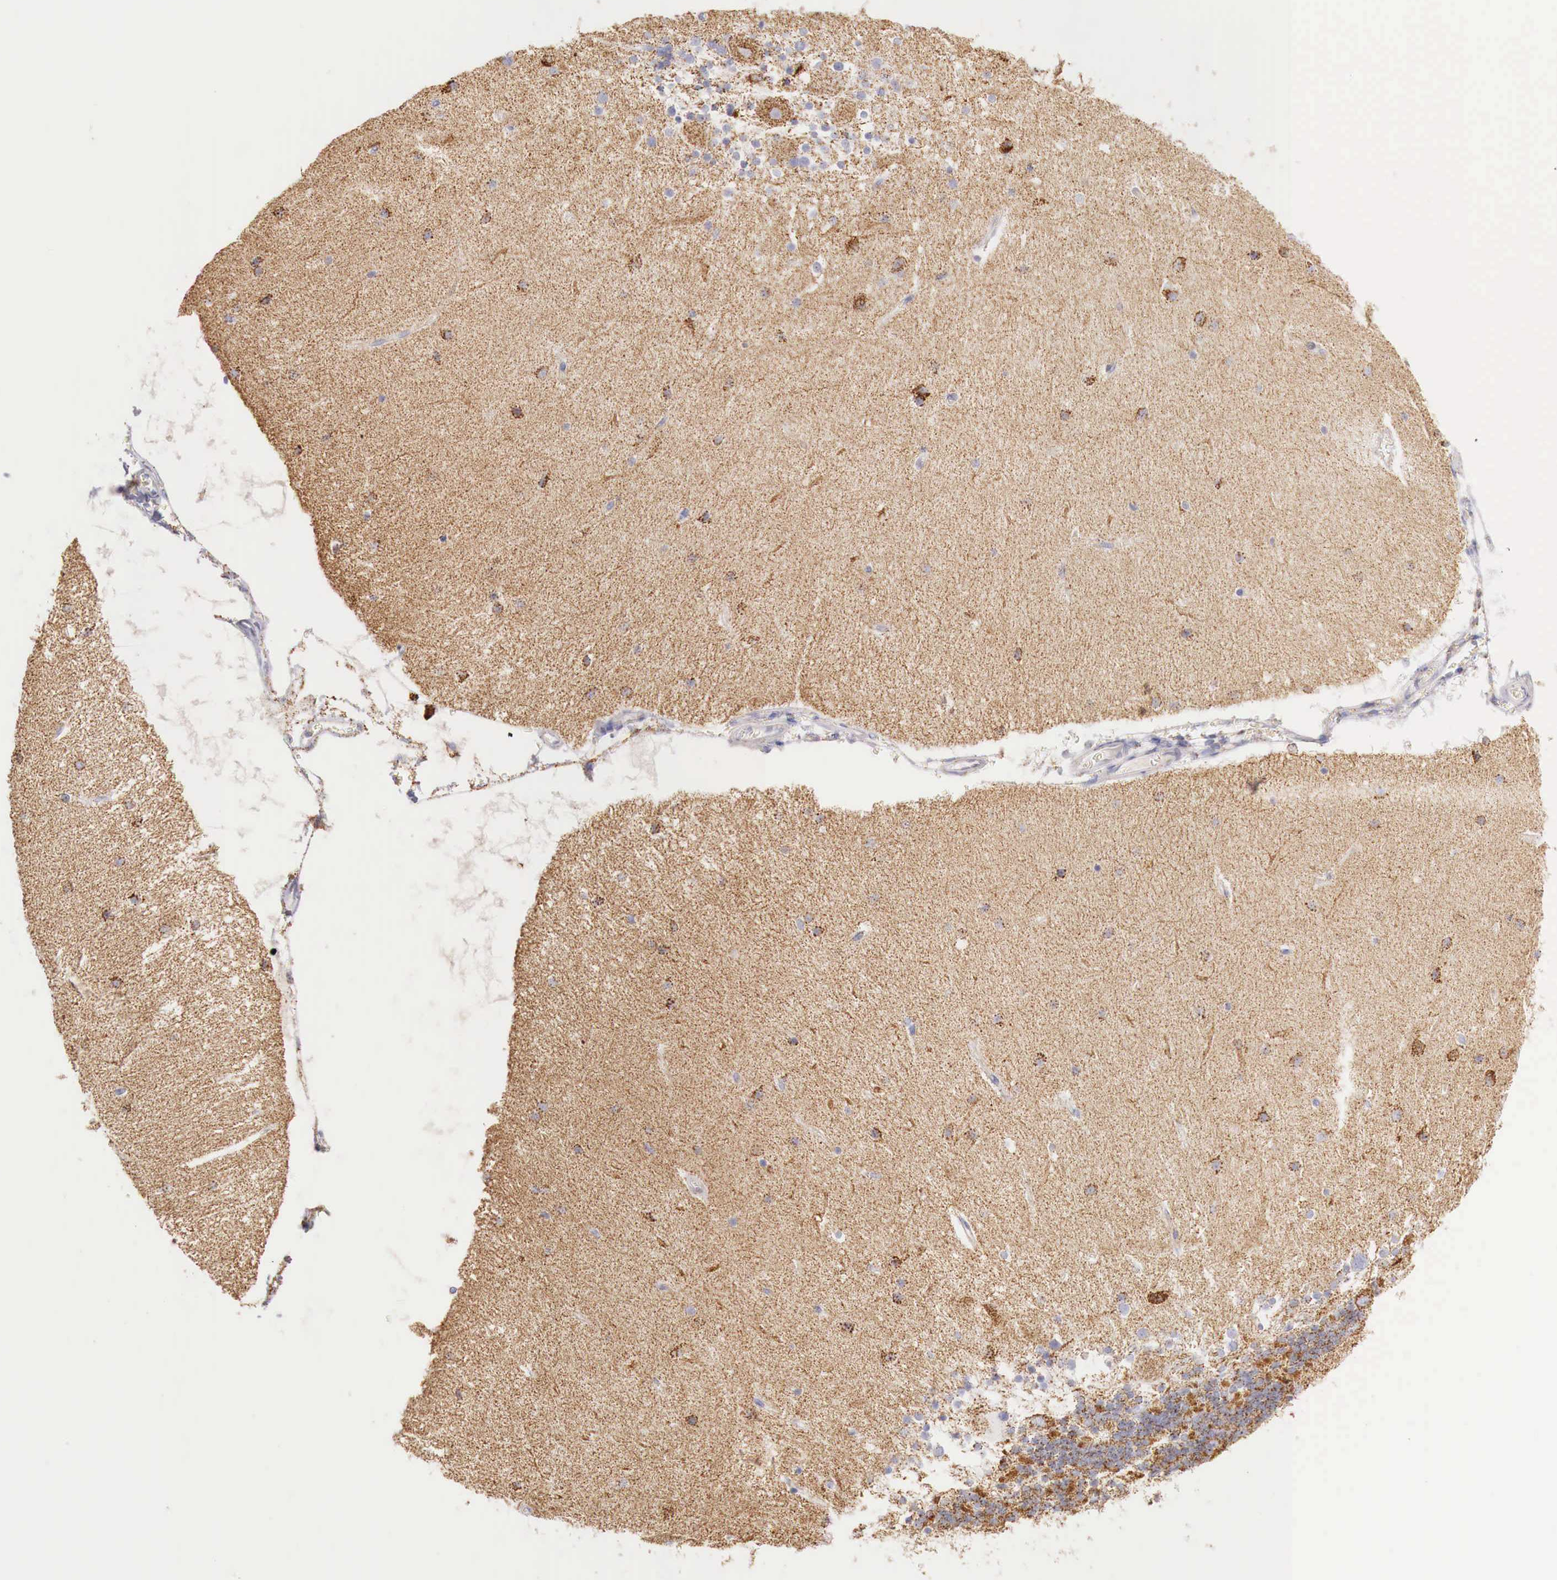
{"staining": {"intensity": "weak", "quantity": ">75%", "location": "cytoplasmic/membranous"}, "tissue": "cerebellum", "cell_type": "Cells in granular layer", "image_type": "normal", "snomed": [{"axis": "morphology", "description": "Normal tissue, NOS"}, {"axis": "topography", "description": "Cerebellum"}], "caption": "DAB immunohistochemical staining of normal cerebellum displays weak cytoplasmic/membranous protein positivity in approximately >75% of cells in granular layer.", "gene": "IDH3G", "patient": {"sex": "female", "age": 54}}